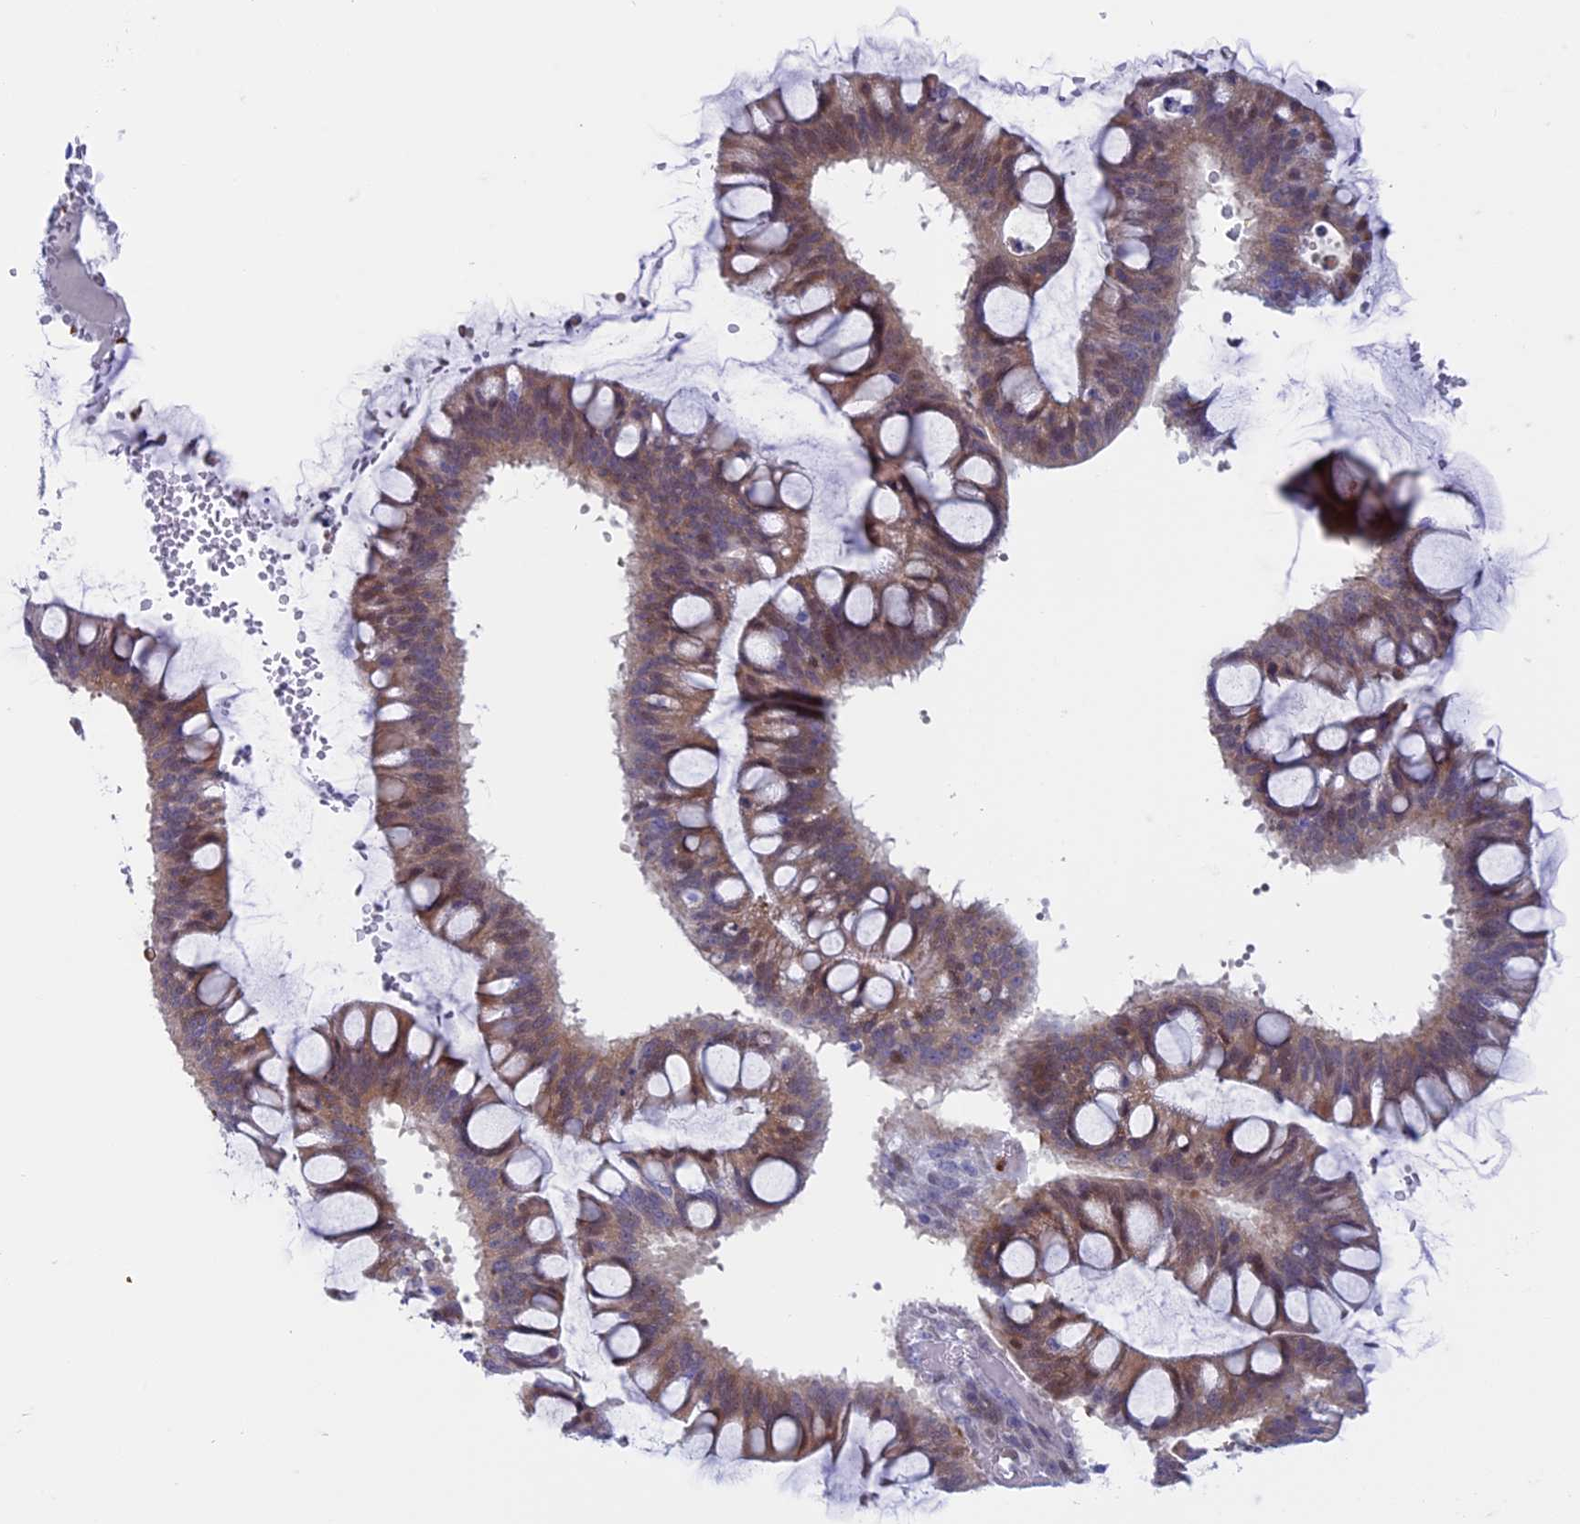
{"staining": {"intensity": "weak", "quantity": "25%-75%", "location": "cytoplasmic/membranous,nuclear"}, "tissue": "ovarian cancer", "cell_type": "Tumor cells", "image_type": "cancer", "snomed": [{"axis": "morphology", "description": "Cystadenocarcinoma, mucinous, NOS"}, {"axis": "topography", "description": "Ovary"}], "caption": "Immunohistochemistry (IHC) (DAB) staining of human mucinous cystadenocarcinoma (ovarian) reveals weak cytoplasmic/membranous and nuclear protein expression in approximately 25%-75% of tumor cells.", "gene": "SLC26A1", "patient": {"sex": "female", "age": 73}}